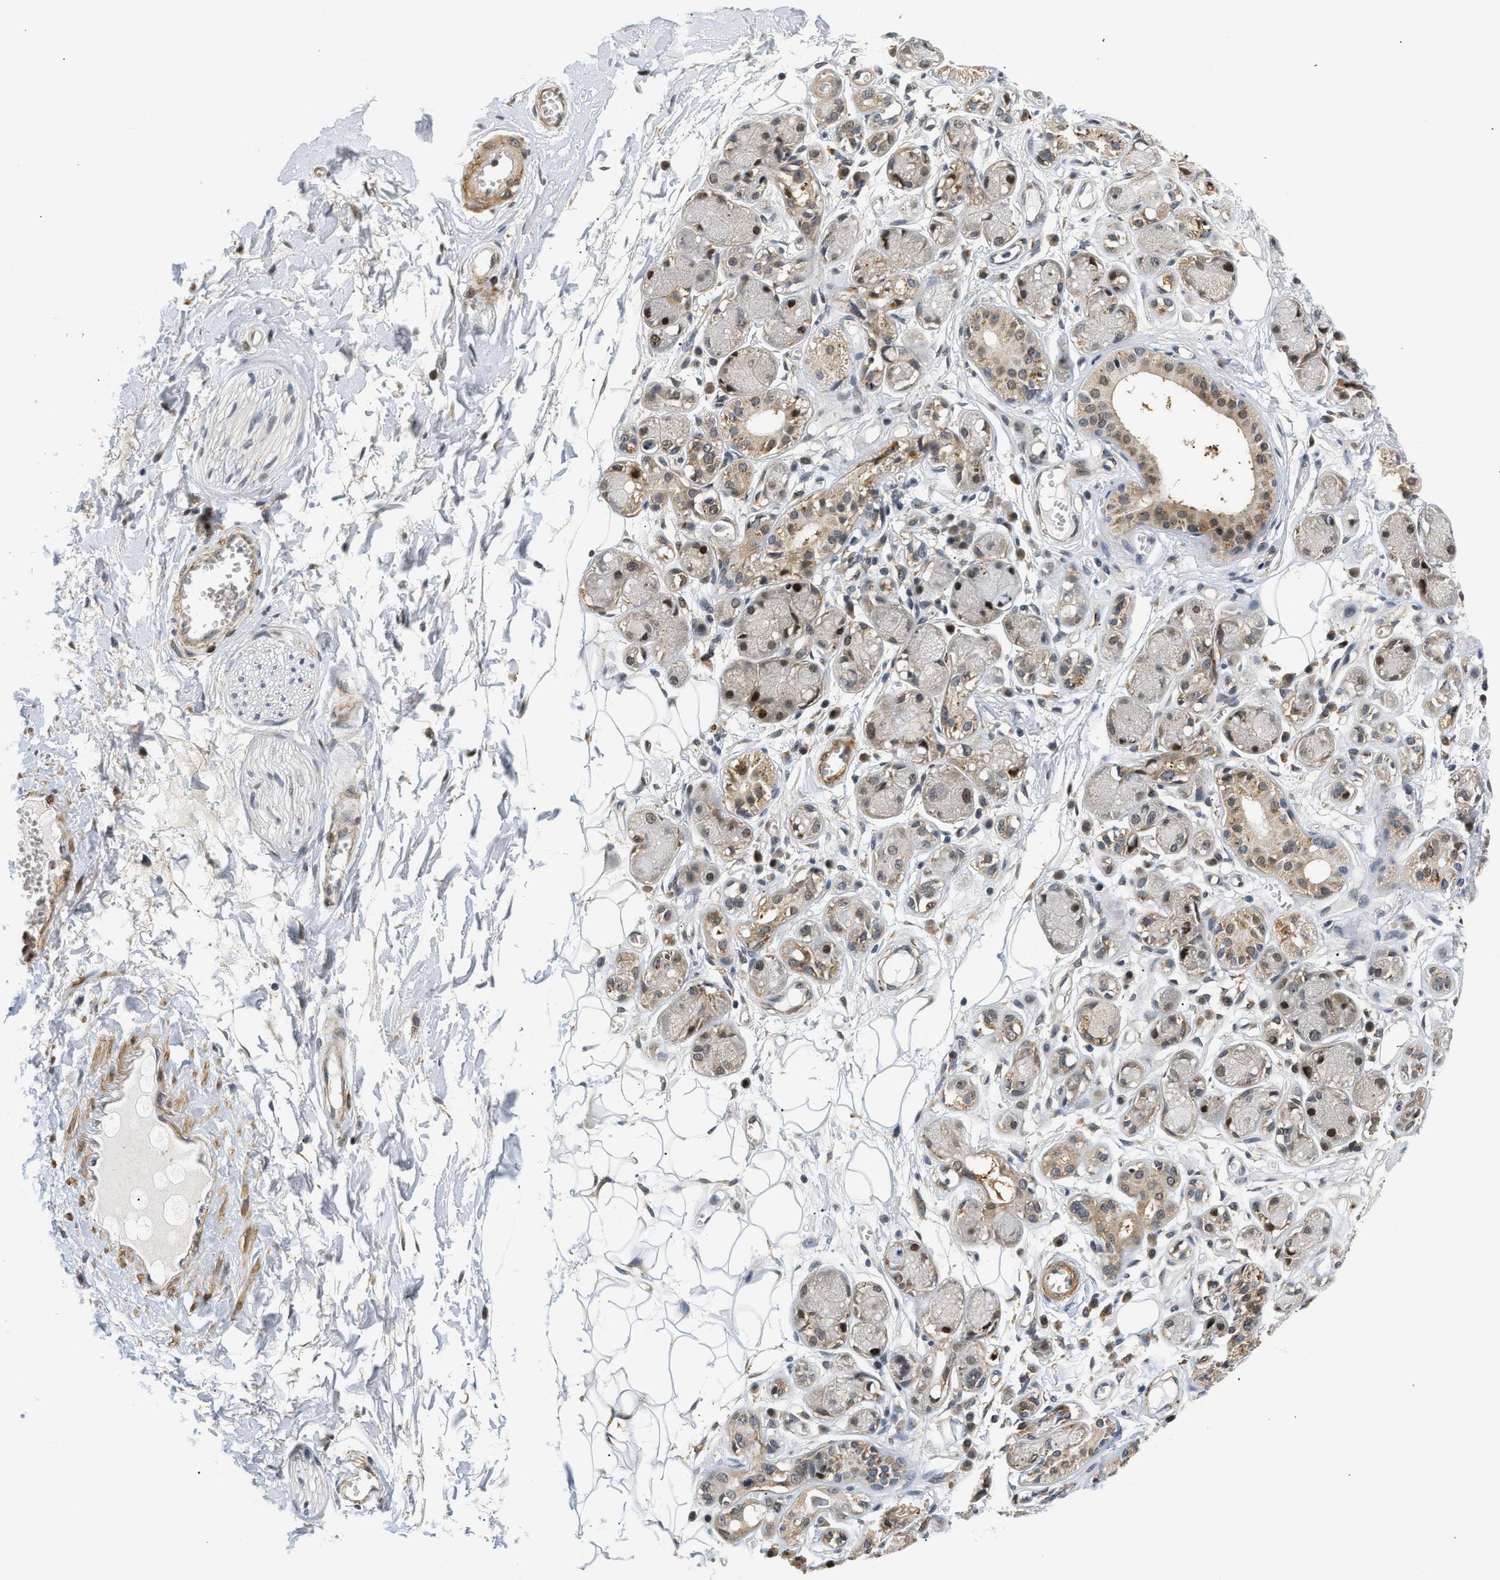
{"staining": {"intensity": "negative", "quantity": "none", "location": "none"}, "tissue": "adipose tissue", "cell_type": "Adipocytes", "image_type": "normal", "snomed": [{"axis": "morphology", "description": "Normal tissue, NOS"}, {"axis": "morphology", "description": "Inflammation, NOS"}, {"axis": "topography", "description": "Salivary gland"}, {"axis": "topography", "description": "Peripheral nerve tissue"}], "caption": "A histopathology image of adipose tissue stained for a protein exhibits no brown staining in adipocytes. The staining is performed using DAB brown chromogen with nuclei counter-stained in using hematoxylin.", "gene": "LARP6", "patient": {"sex": "female", "age": 75}}